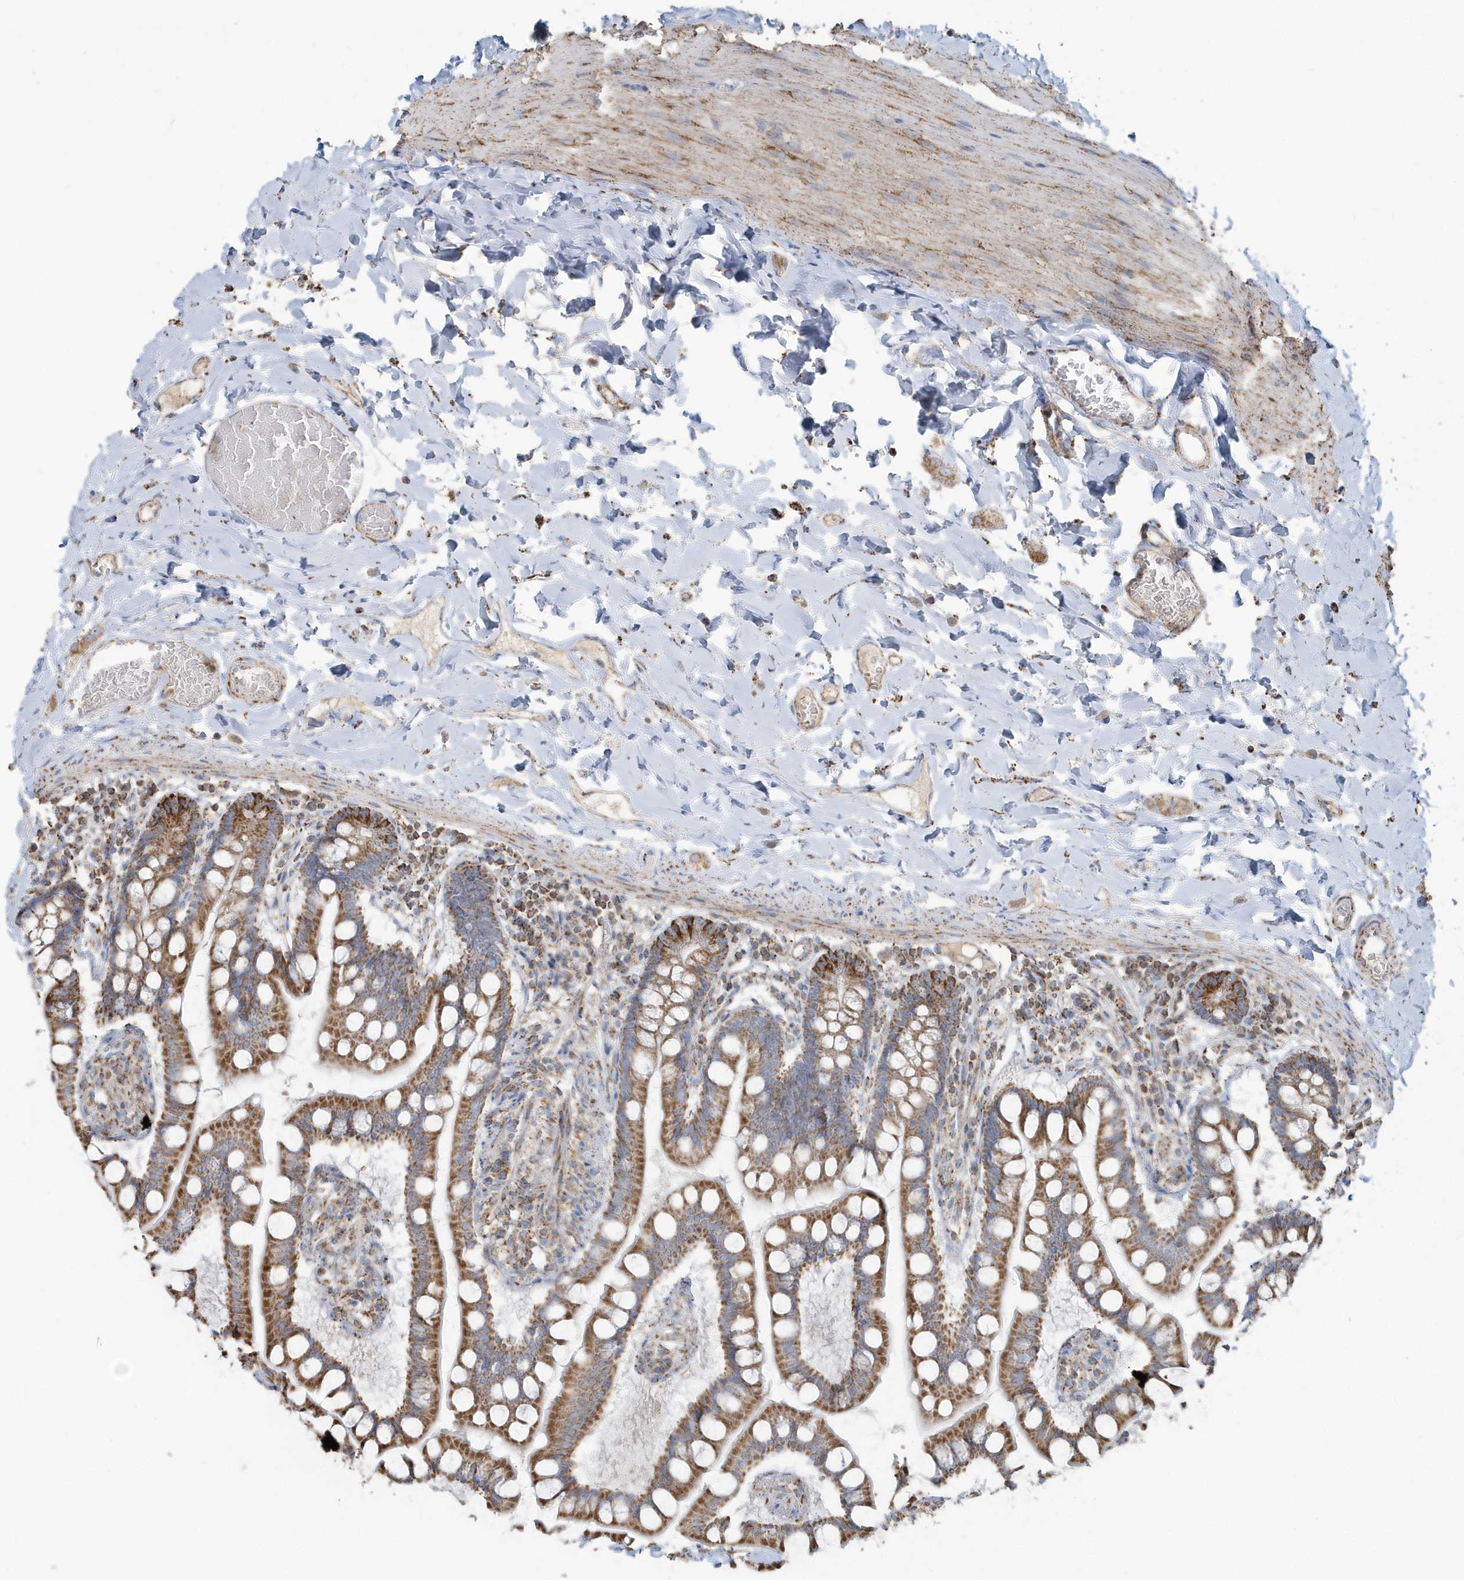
{"staining": {"intensity": "moderate", "quantity": ">75%", "location": "cytoplasmic/membranous"}, "tissue": "small intestine", "cell_type": "Glandular cells", "image_type": "normal", "snomed": [{"axis": "morphology", "description": "Normal tissue, NOS"}, {"axis": "topography", "description": "Small intestine"}], "caption": "IHC photomicrograph of normal small intestine: small intestine stained using immunohistochemistry demonstrates medium levels of moderate protein expression localized specifically in the cytoplasmic/membranous of glandular cells, appearing as a cytoplasmic/membranous brown color.", "gene": "RAB11FIP3", "patient": {"sex": "male", "age": 41}}